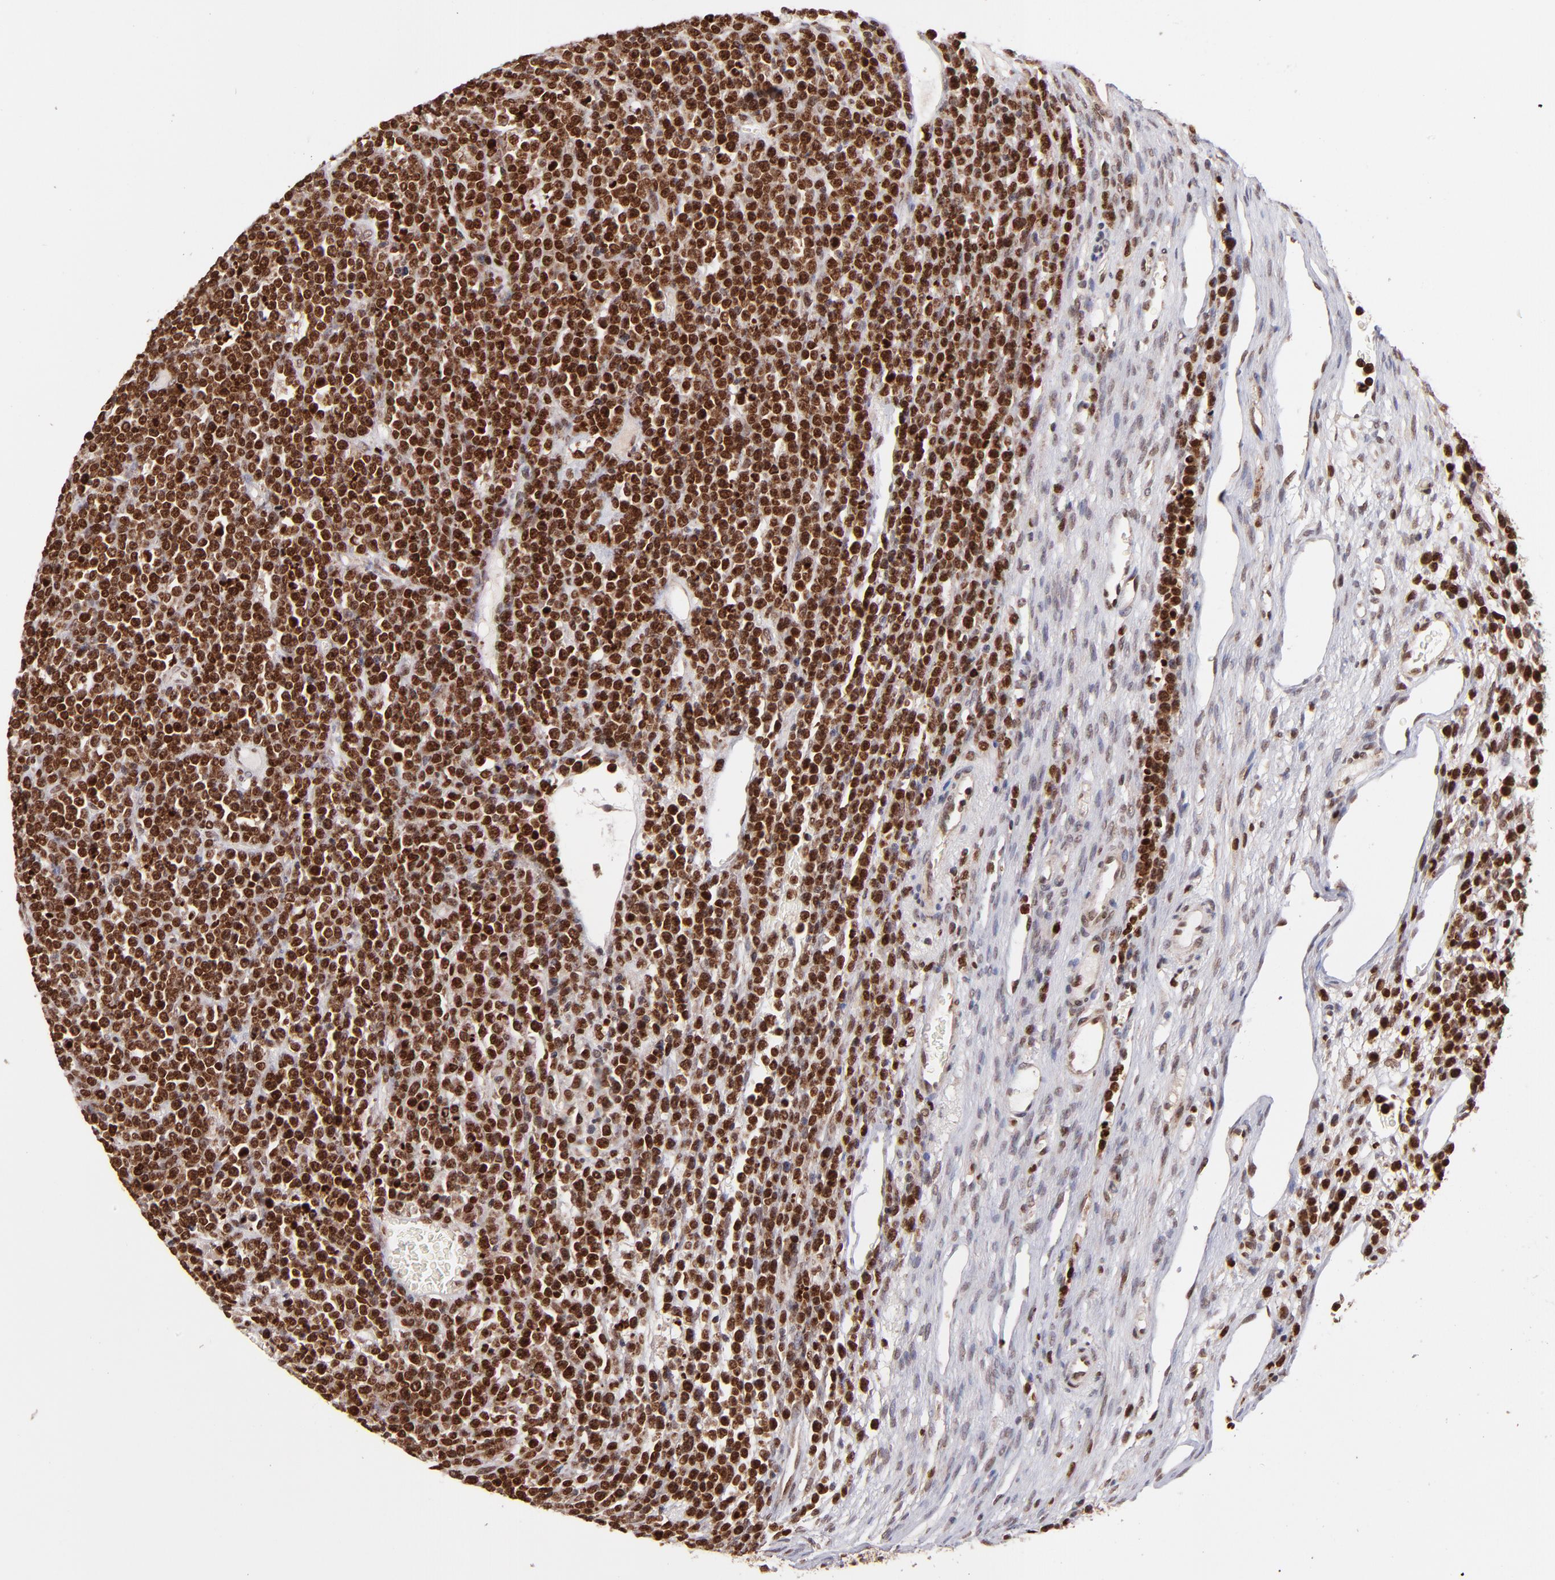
{"staining": {"intensity": "strong", "quantity": ">75%", "location": "cytoplasmic/membranous,nuclear"}, "tissue": "lymphoma", "cell_type": "Tumor cells", "image_type": "cancer", "snomed": [{"axis": "morphology", "description": "Malignant lymphoma, non-Hodgkin's type, High grade"}, {"axis": "topography", "description": "Ovary"}], "caption": "Immunohistochemical staining of human high-grade malignant lymphoma, non-Hodgkin's type displays high levels of strong cytoplasmic/membranous and nuclear protein expression in approximately >75% of tumor cells. (DAB = brown stain, brightfield microscopy at high magnification).", "gene": "TOP1MT", "patient": {"sex": "female", "age": 56}}